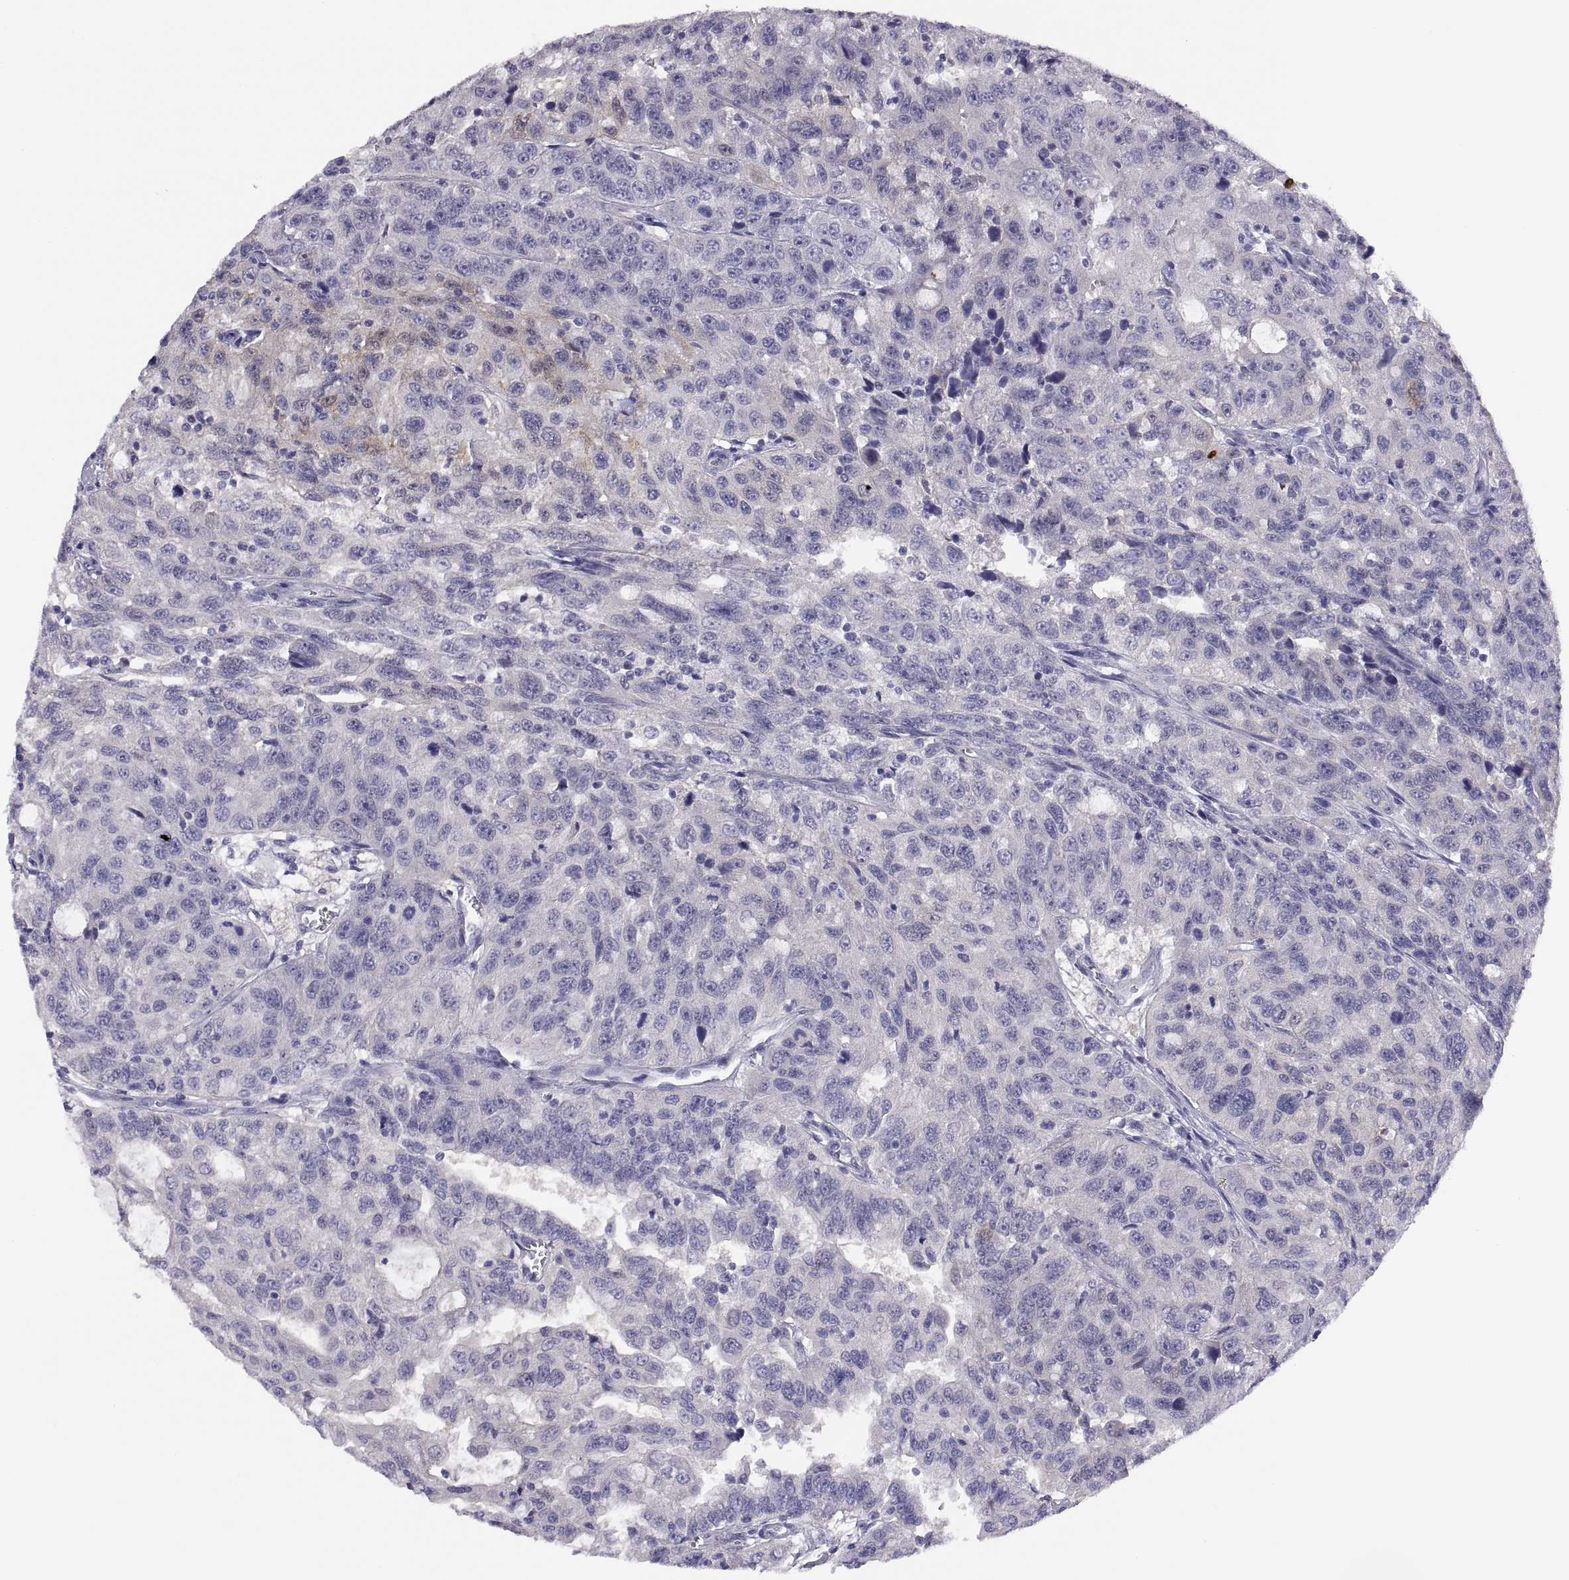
{"staining": {"intensity": "negative", "quantity": "none", "location": "none"}, "tissue": "urothelial cancer", "cell_type": "Tumor cells", "image_type": "cancer", "snomed": [{"axis": "morphology", "description": "Urothelial carcinoma, NOS"}, {"axis": "morphology", "description": "Urothelial carcinoma, High grade"}, {"axis": "topography", "description": "Urinary bladder"}], "caption": "A histopathology image of human high-grade urothelial carcinoma is negative for staining in tumor cells.", "gene": "STRC", "patient": {"sex": "female", "age": 73}}